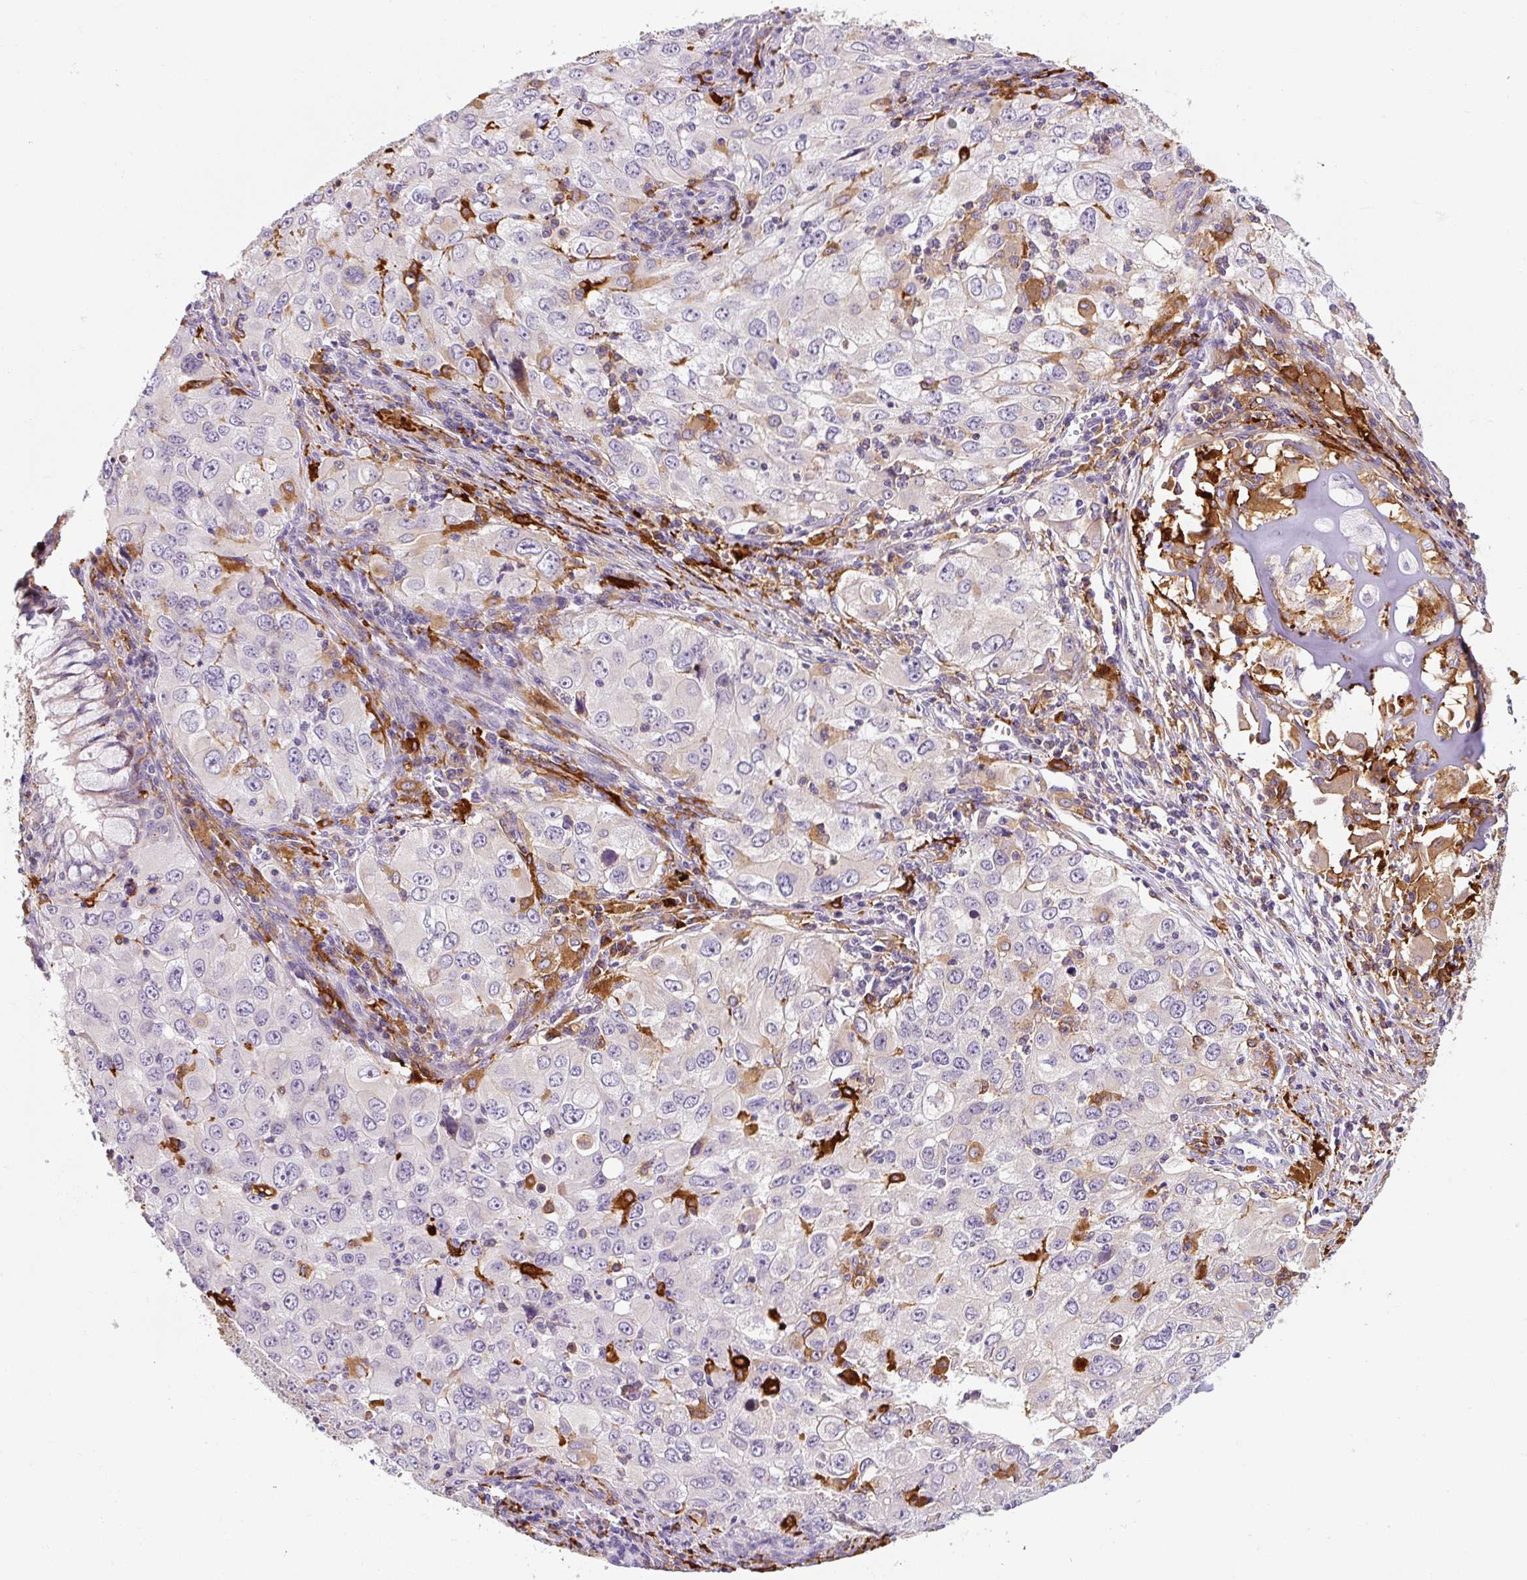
{"staining": {"intensity": "weak", "quantity": "<25%", "location": "cytoplasmic/membranous"}, "tissue": "lung cancer", "cell_type": "Tumor cells", "image_type": "cancer", "snomed": [{"axis": "morphology", "description": "Adenocarcinoma, NOS"}, {"axis": "morphology", "description": "Adenocarcinoma, metastatic, NOS"}, {"axis": "topography", "description": "Lymph node"}, {"axis": "topography", "description": "Lung"}], "caption": "Immunohistochemistry histopathology image of human lung cancer stained for a protein (brown), which shows no staining in tumor cells.", "gene": "FUT10", "patient": {"sex": "female", "age": 42}}